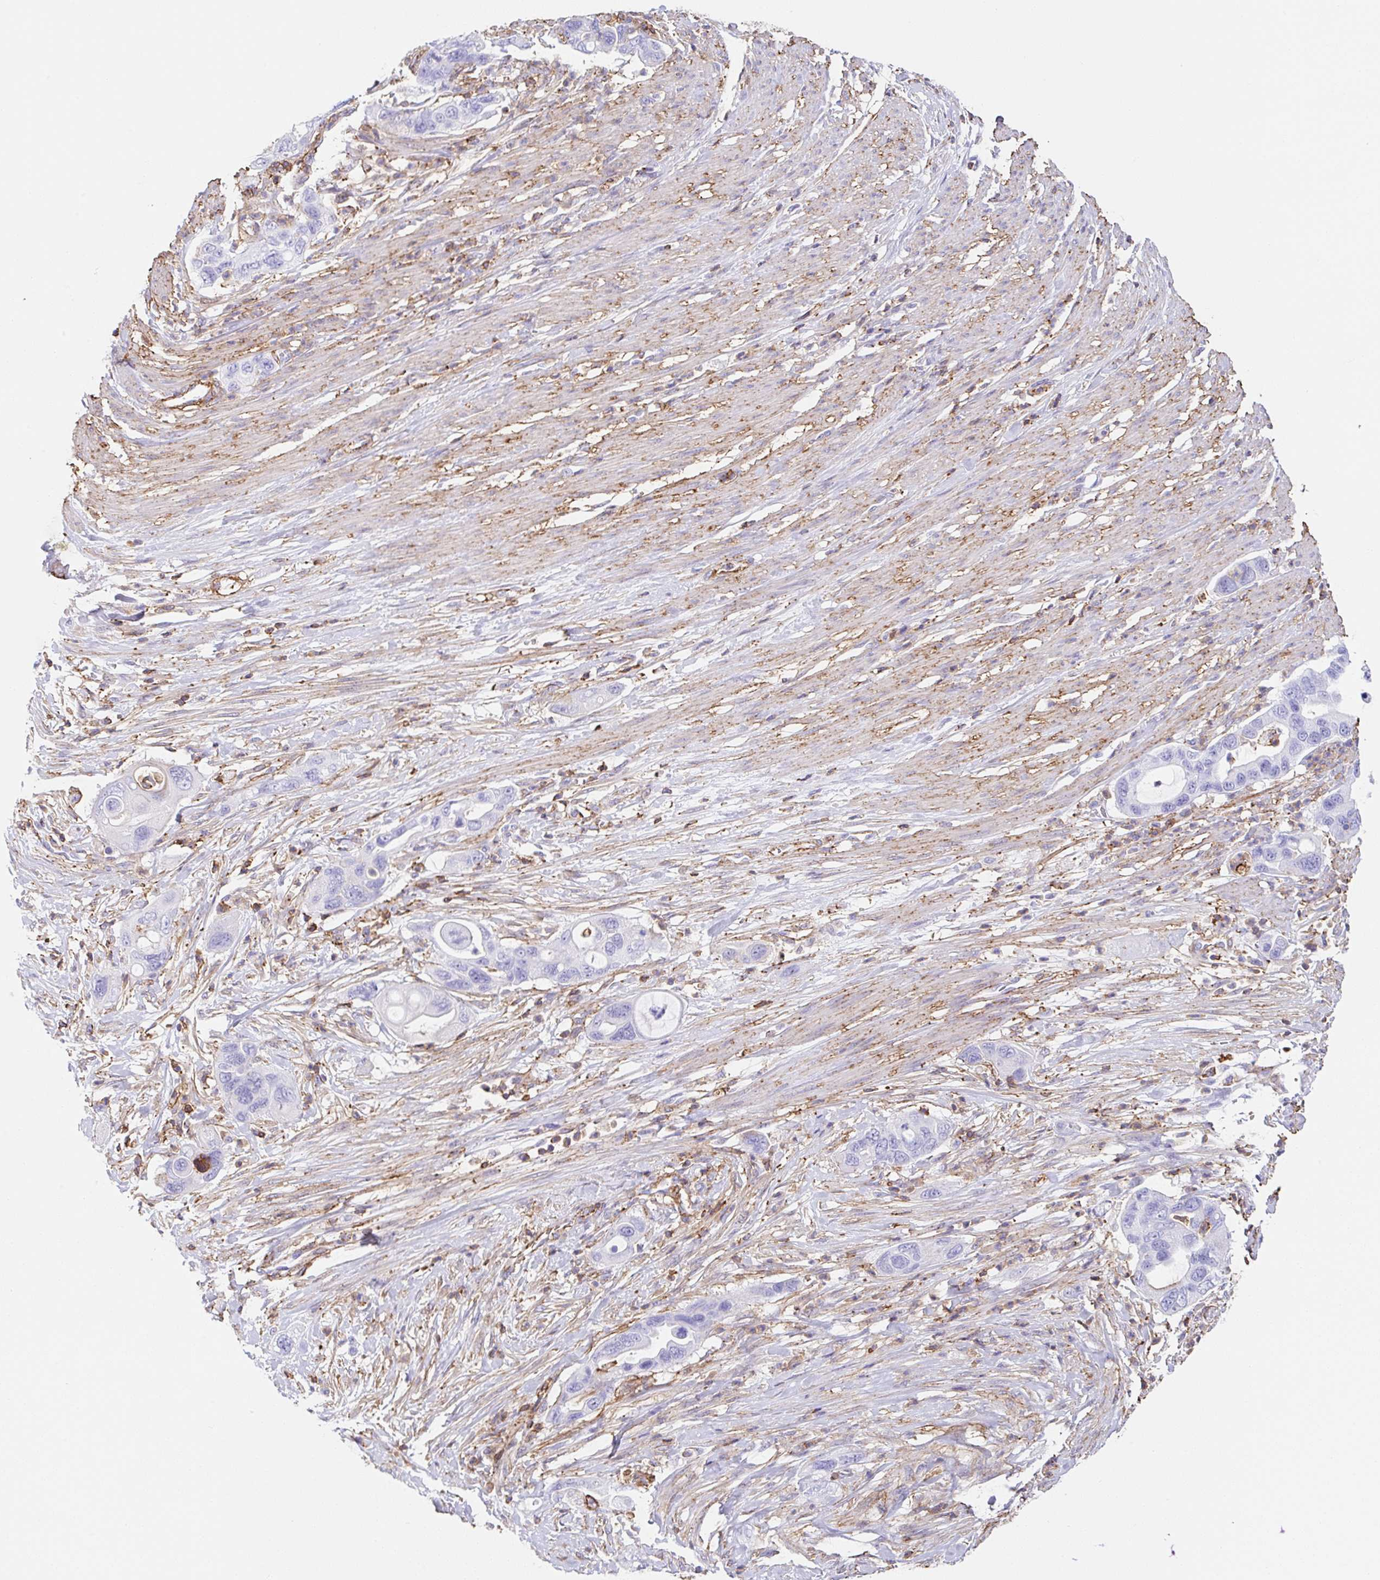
{"staining": {"intensity": "negative", "quantity": "none", "location": "none"}, "tissue": "pancreatic cancer", "cell_type": "Tumor cells", "image_type": "cancer", "snomed": [{"axis": "morphology", "description": "Adenocarcinoma, NOS"}, {"axis": "topography", "description": "Pancreas"}], "caption": "The IHC histopathology image has no significant expression in tumor cells of pancreatic adenocarcinoma tissue. (IHC, brightfield microscopy, high magnification).", "gene": "MTTP", "patient": {"sex": "female", "age": 71}}